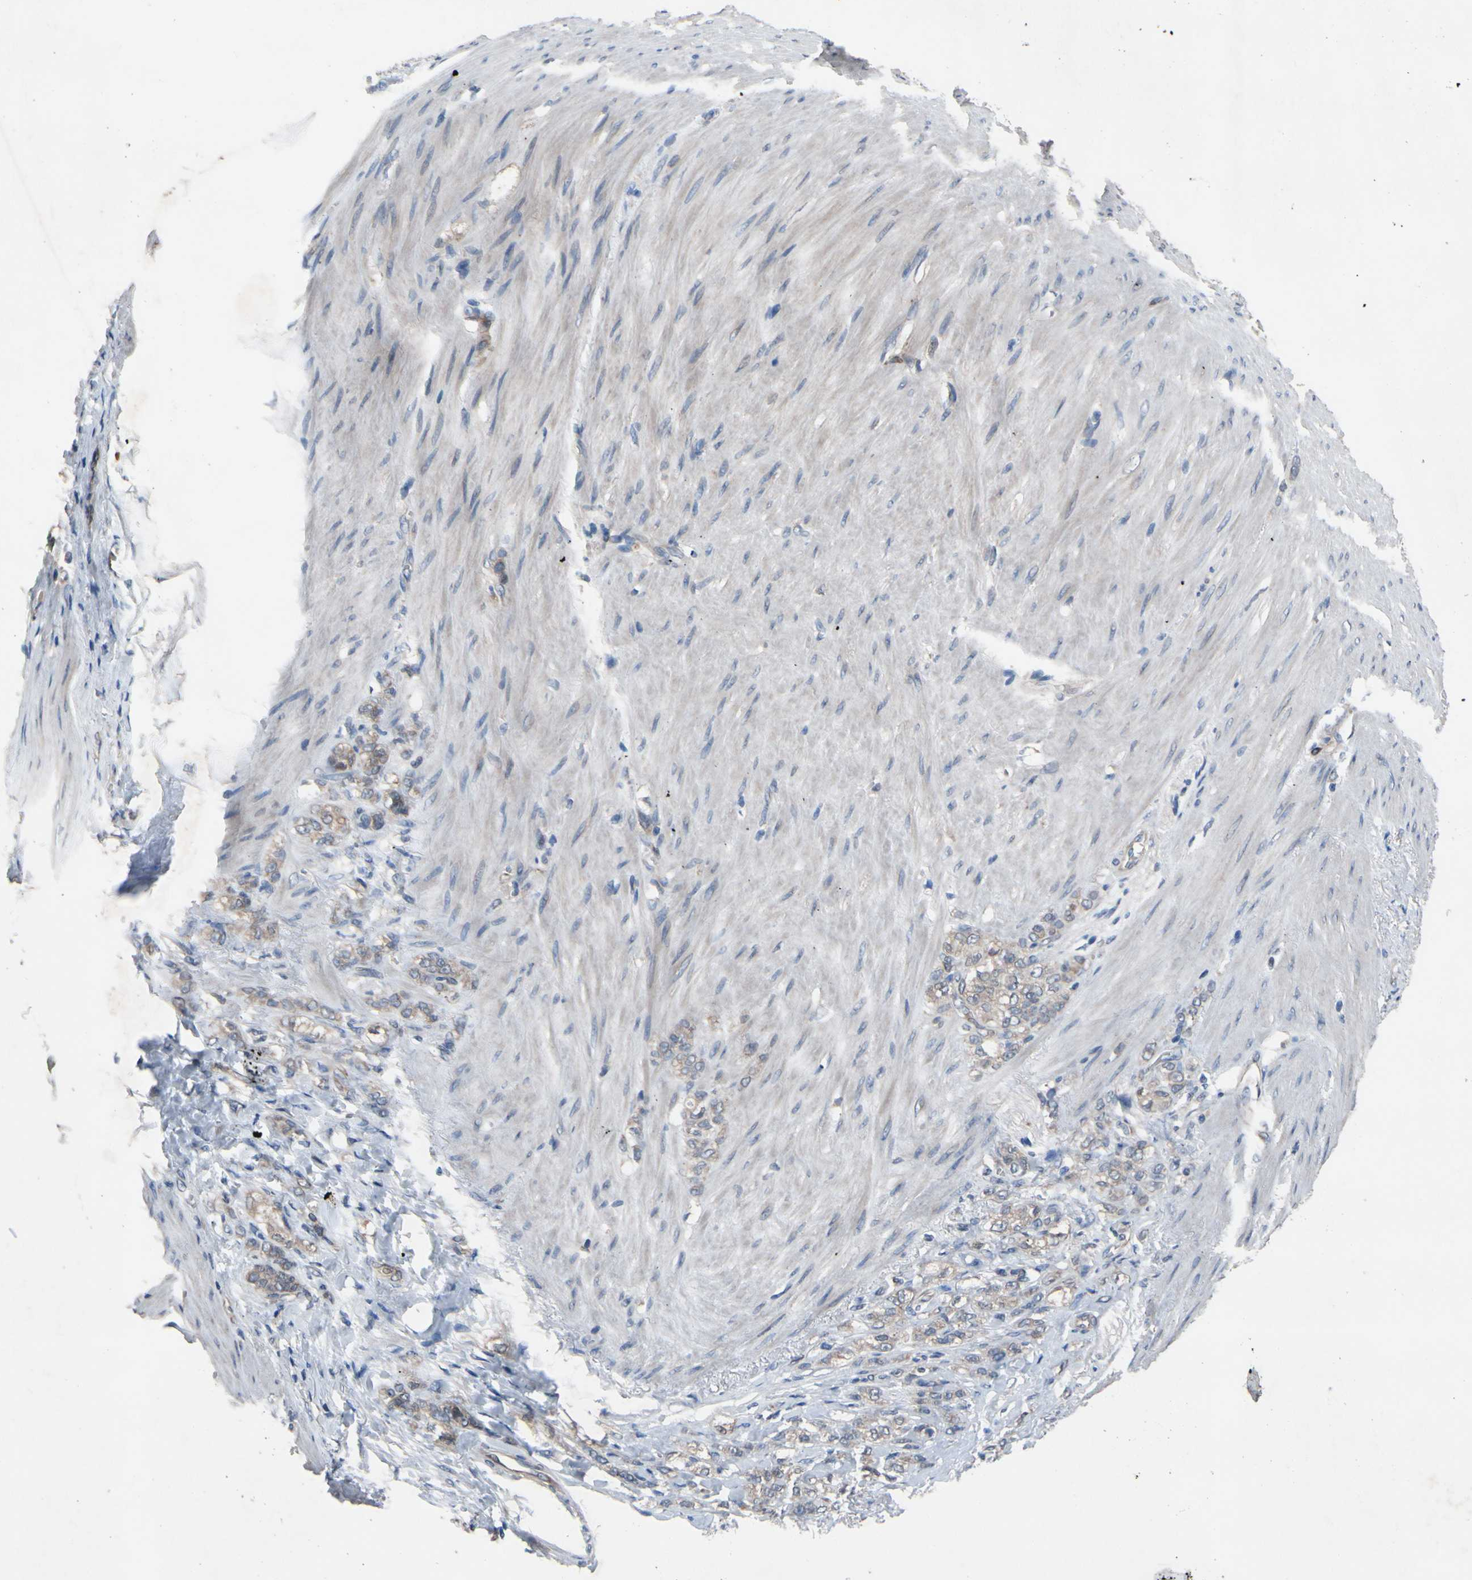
{"staining": {"intensity": "weak", "quantity": ">75%", "location": "cytoplasmic/membranous"}, "tissue": "stomach cancer", "cell_type": "Tumor cells", "image_type": "cancer", "snomed": [{"axis": "morphology", "description": "Adenocarcinoma, NOS"}, {"axis": "topography", "description": "Stomach"}], "caption": "Protein staining displays weak cytoplasmic/membranous expression in about >75% of tumor cells in stomach adenocarcinoma.", "gene": "PRXL2A", "patient": {"sex": "male", "age": 82}}